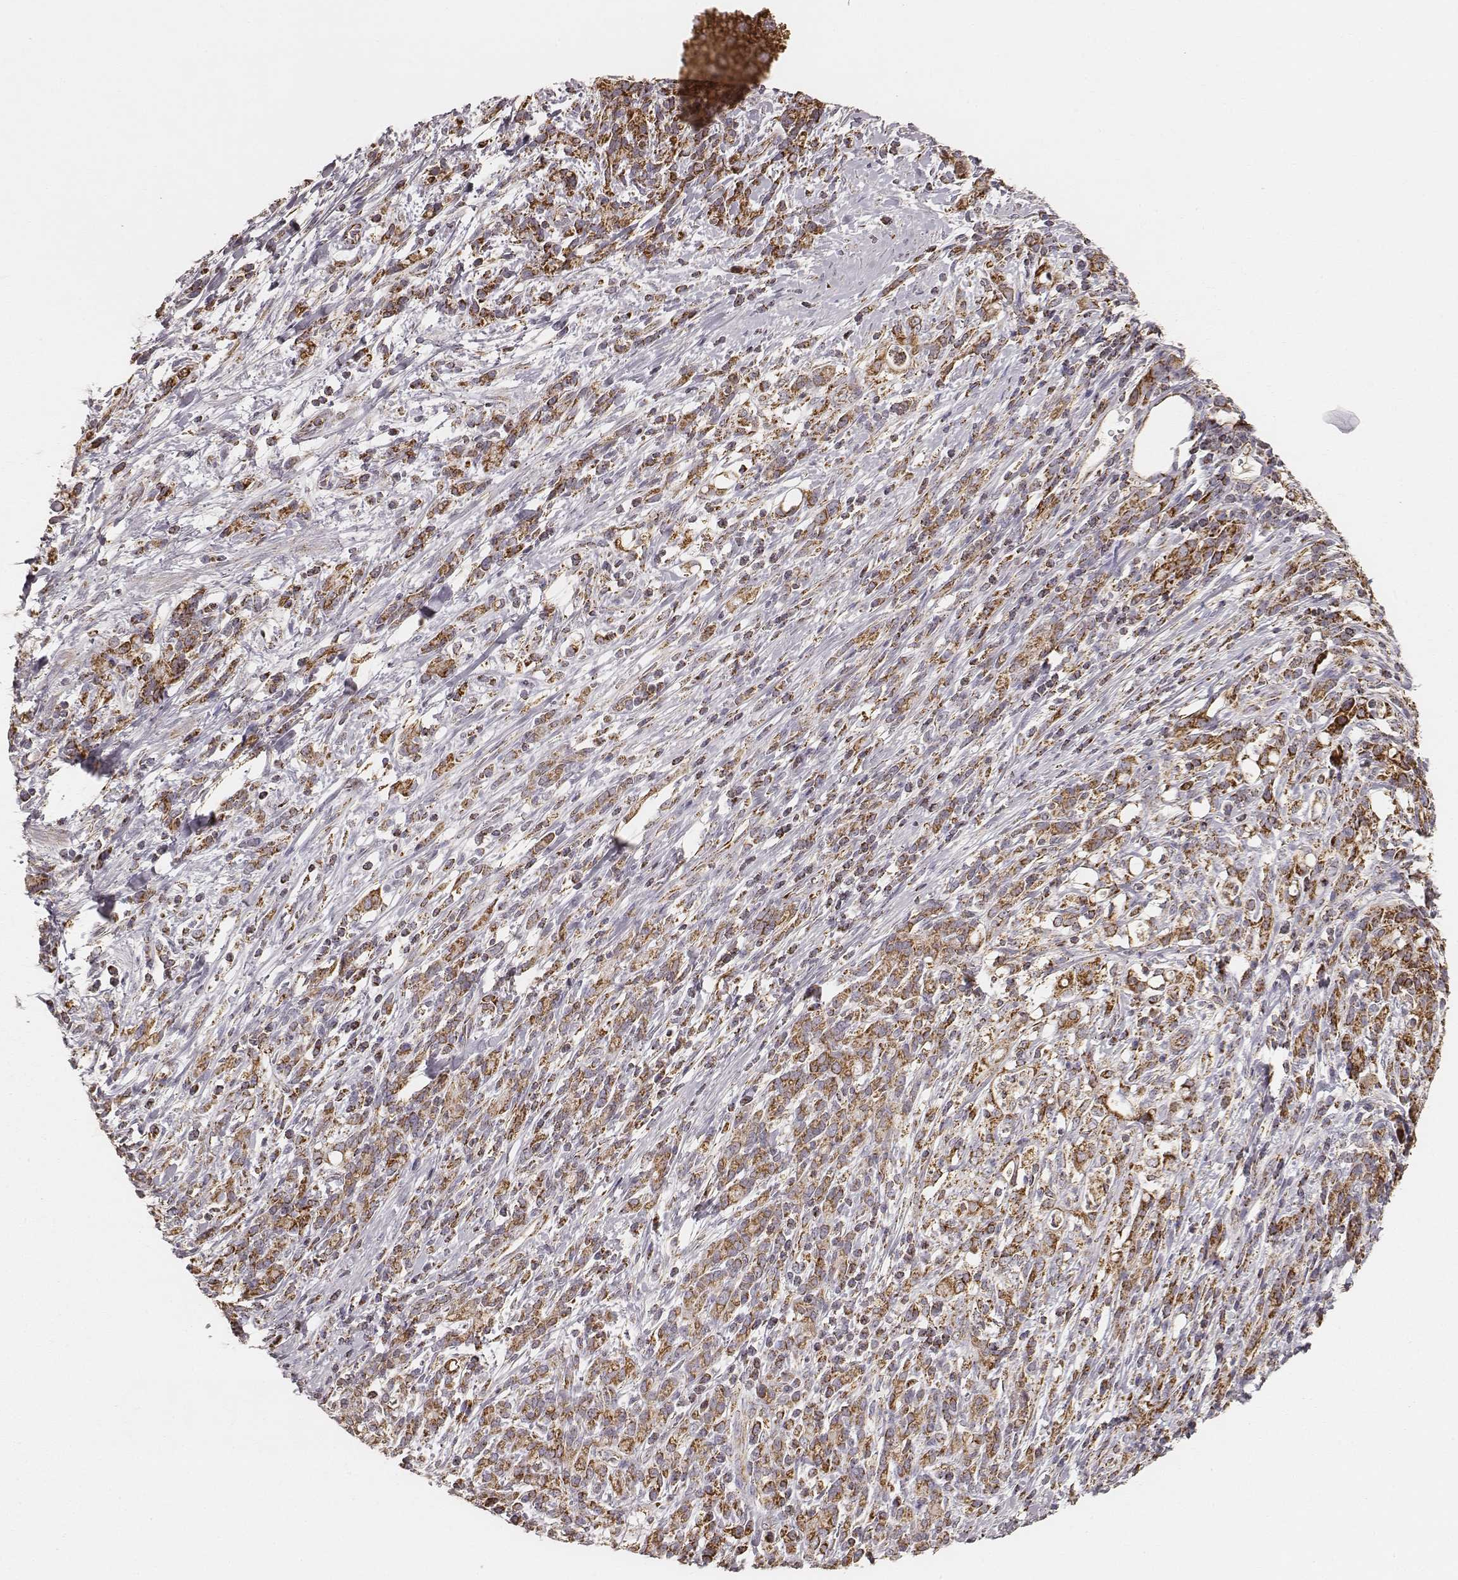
{"staining": {"intensity": "strong", "quantity": ">75%", "location": "cytoplasmic/membranous"}, "tissue": "stomach cancer", "cell_type": "Tumor cells", "image_type": "cancer", "snomed": [{"axis": "morphology", "description": "Adenocarcinoma, NOS"}, {"axis": "topography", "description": "Stomach"}], "caption": "The photomicrograph shows immunohistochemical staining of stomach adenocarcinoma. There is strong cytoplasmic/membranous expression is identified in about >75% of tumor cells. (DAB (3,3'-diaminobenzidine) IHC, brown staining for protein, blue staining for nuclei).", "gene": "CS", "patient": {"sex": "female", "age": 57}}